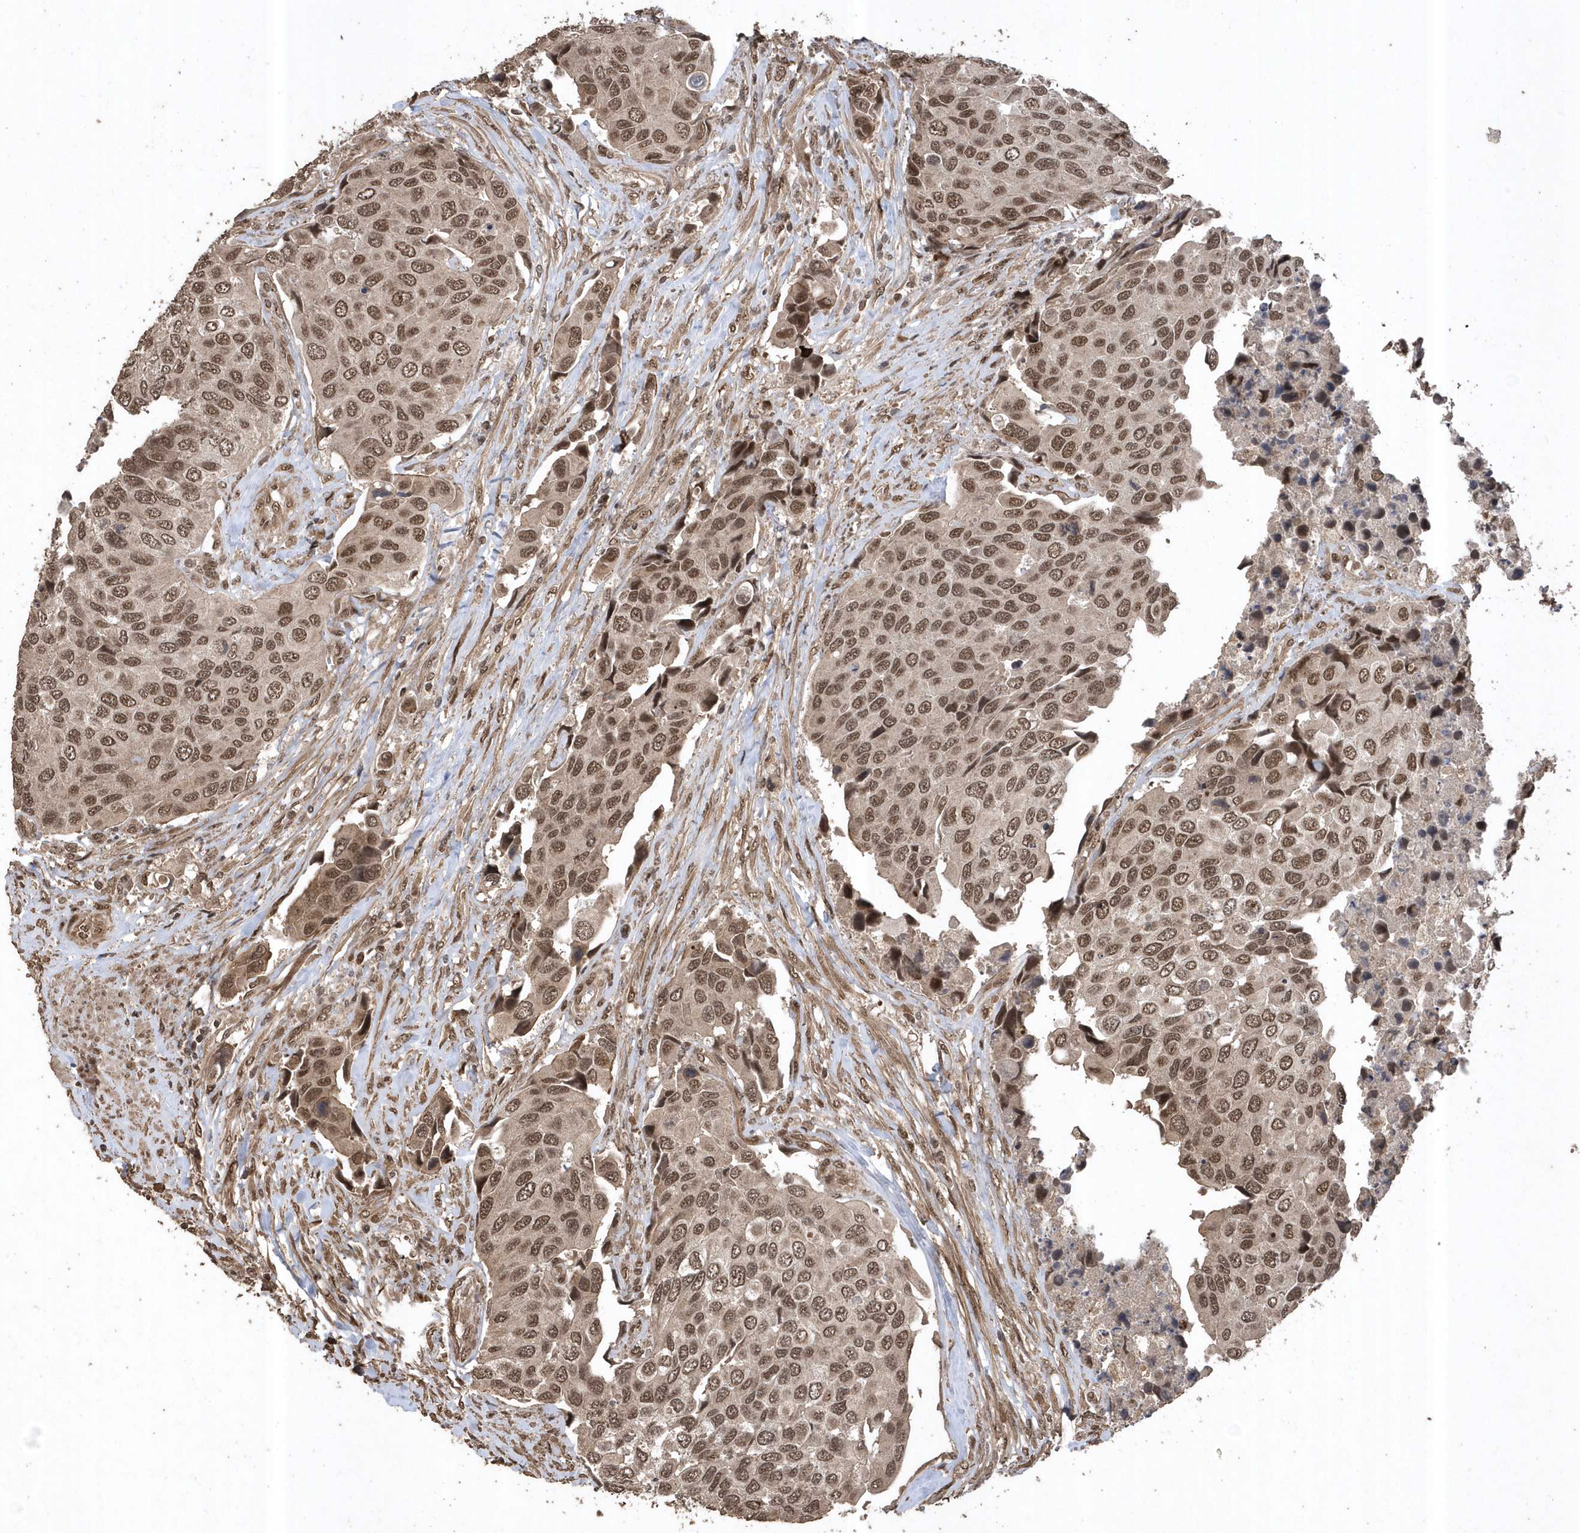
{"staining": {"intensity": "moderate", "quantity": ">75%", "location": "nuclear"}, "tissue": "urothelial cancer", "cell_type": "Tumor cells", "image_type": "cancer", "snomed": [{"axis": "morphology", "description": "Urothelial carcinoma, High grade"}, {"axis": "topography", "description": "Urinary bladder"}], "caption": "A brown stain highlights moderate nuclear positivity of a protein in human urothelial cancer tumor cells. (DAB (3,3'-diaminobenzidine) IHC with brightfield microscopy, high magnification).", "gene": "INTS12", "patient": {"sex": "male", "age": 74}}